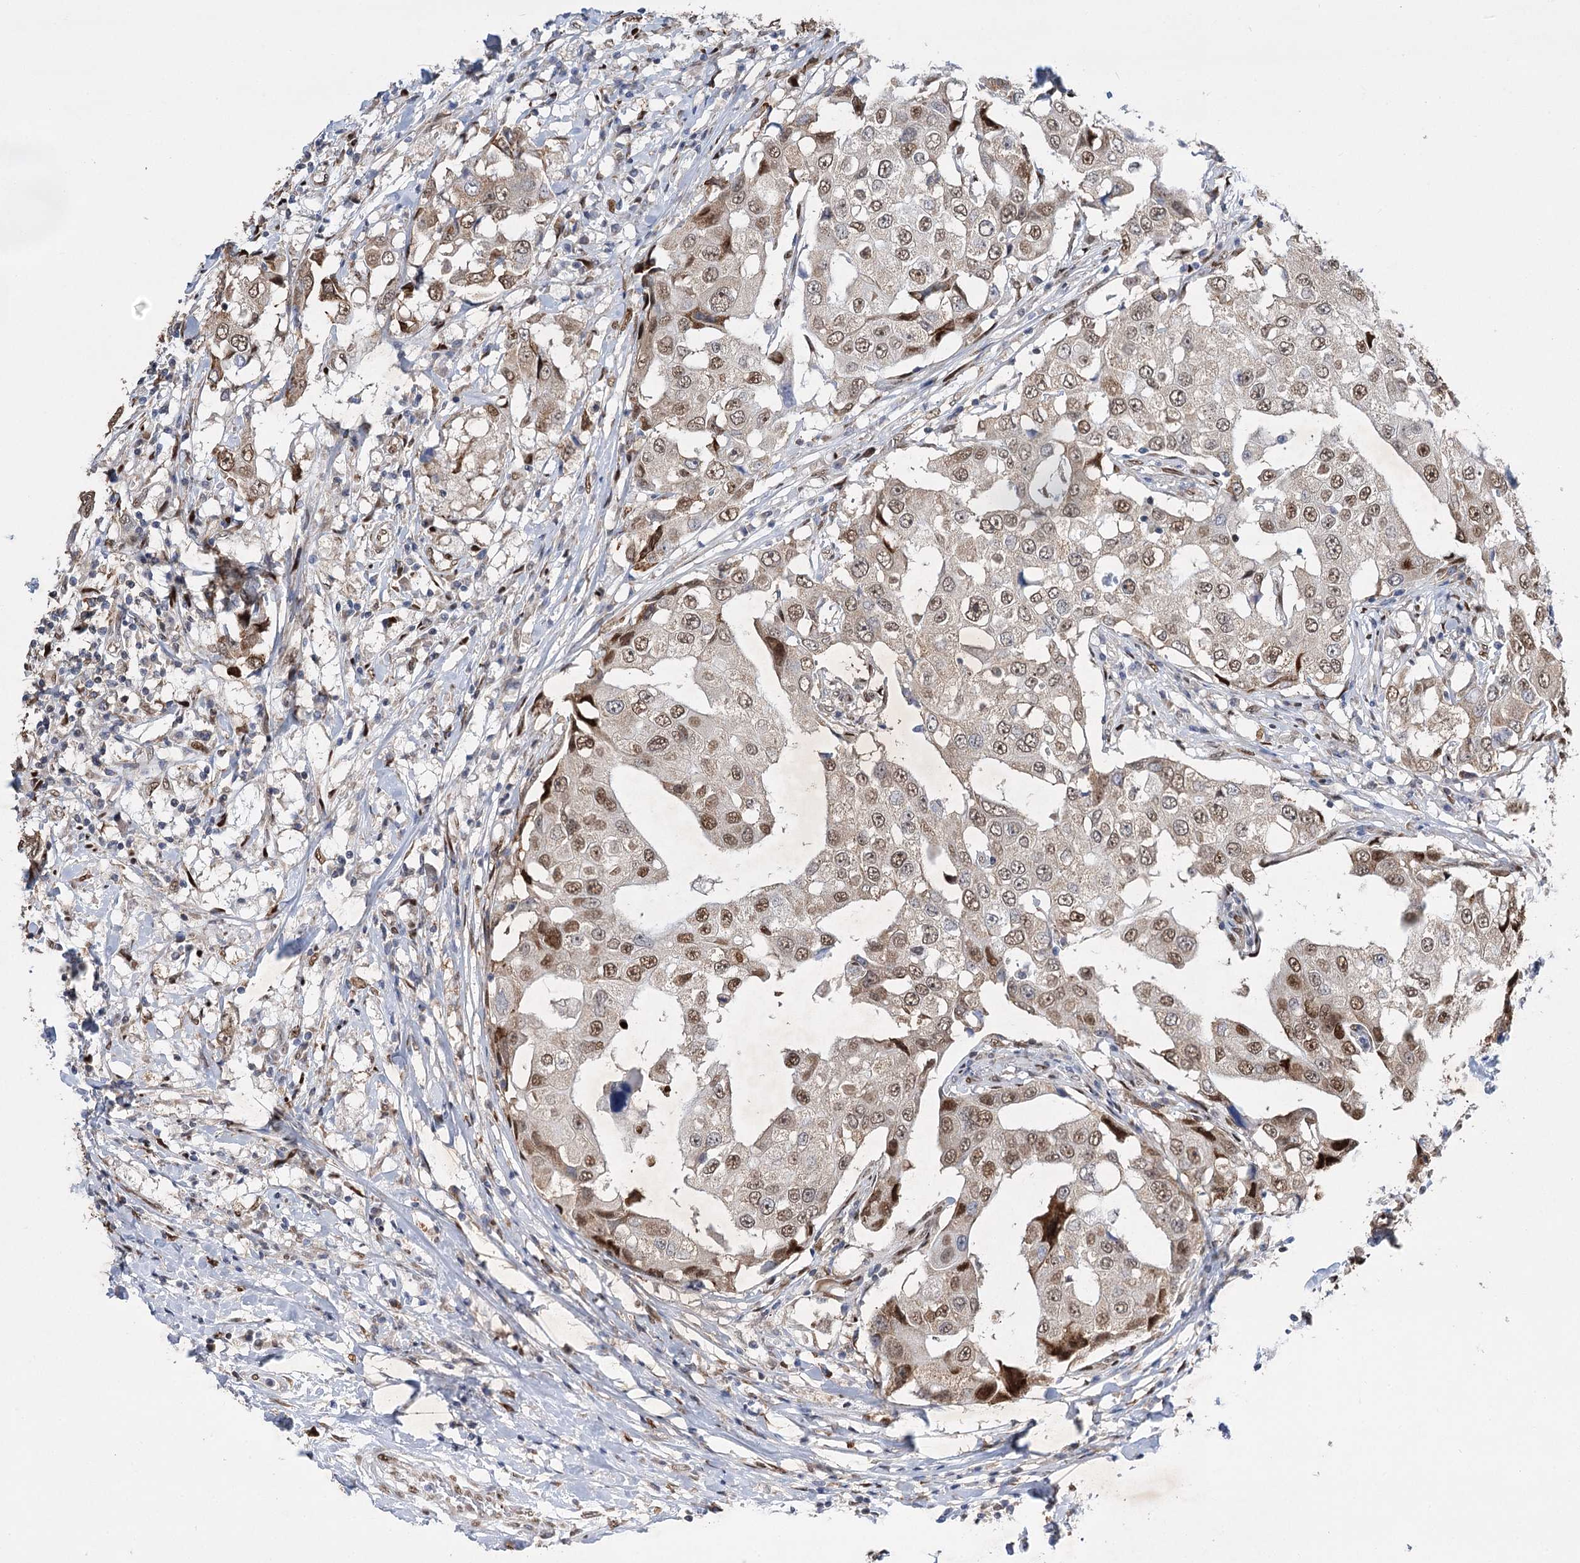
{"staining": {"intensity": "moderate", "quantity": ">75%", "location": "nuclear"}, "tissue": "breast cancer", "cell_type": "Tumor cells", "image_type": "cancer", "snomed": [{"axis": "morphology", "description": "Duct carcinoma"}, {"axis": "topography", "description": "Breast"}], "caption": "High-magnification brightfield microscopy of breast invasive ductal carcinoma stained with DAB (brown) and counterstained with hematoxylin (blue). tumor cells exhibit moderate nuclear positivity is identified in about>75% of cells.", "gene": "NFU1", "patient": {"sex": "female", "age": 27}}